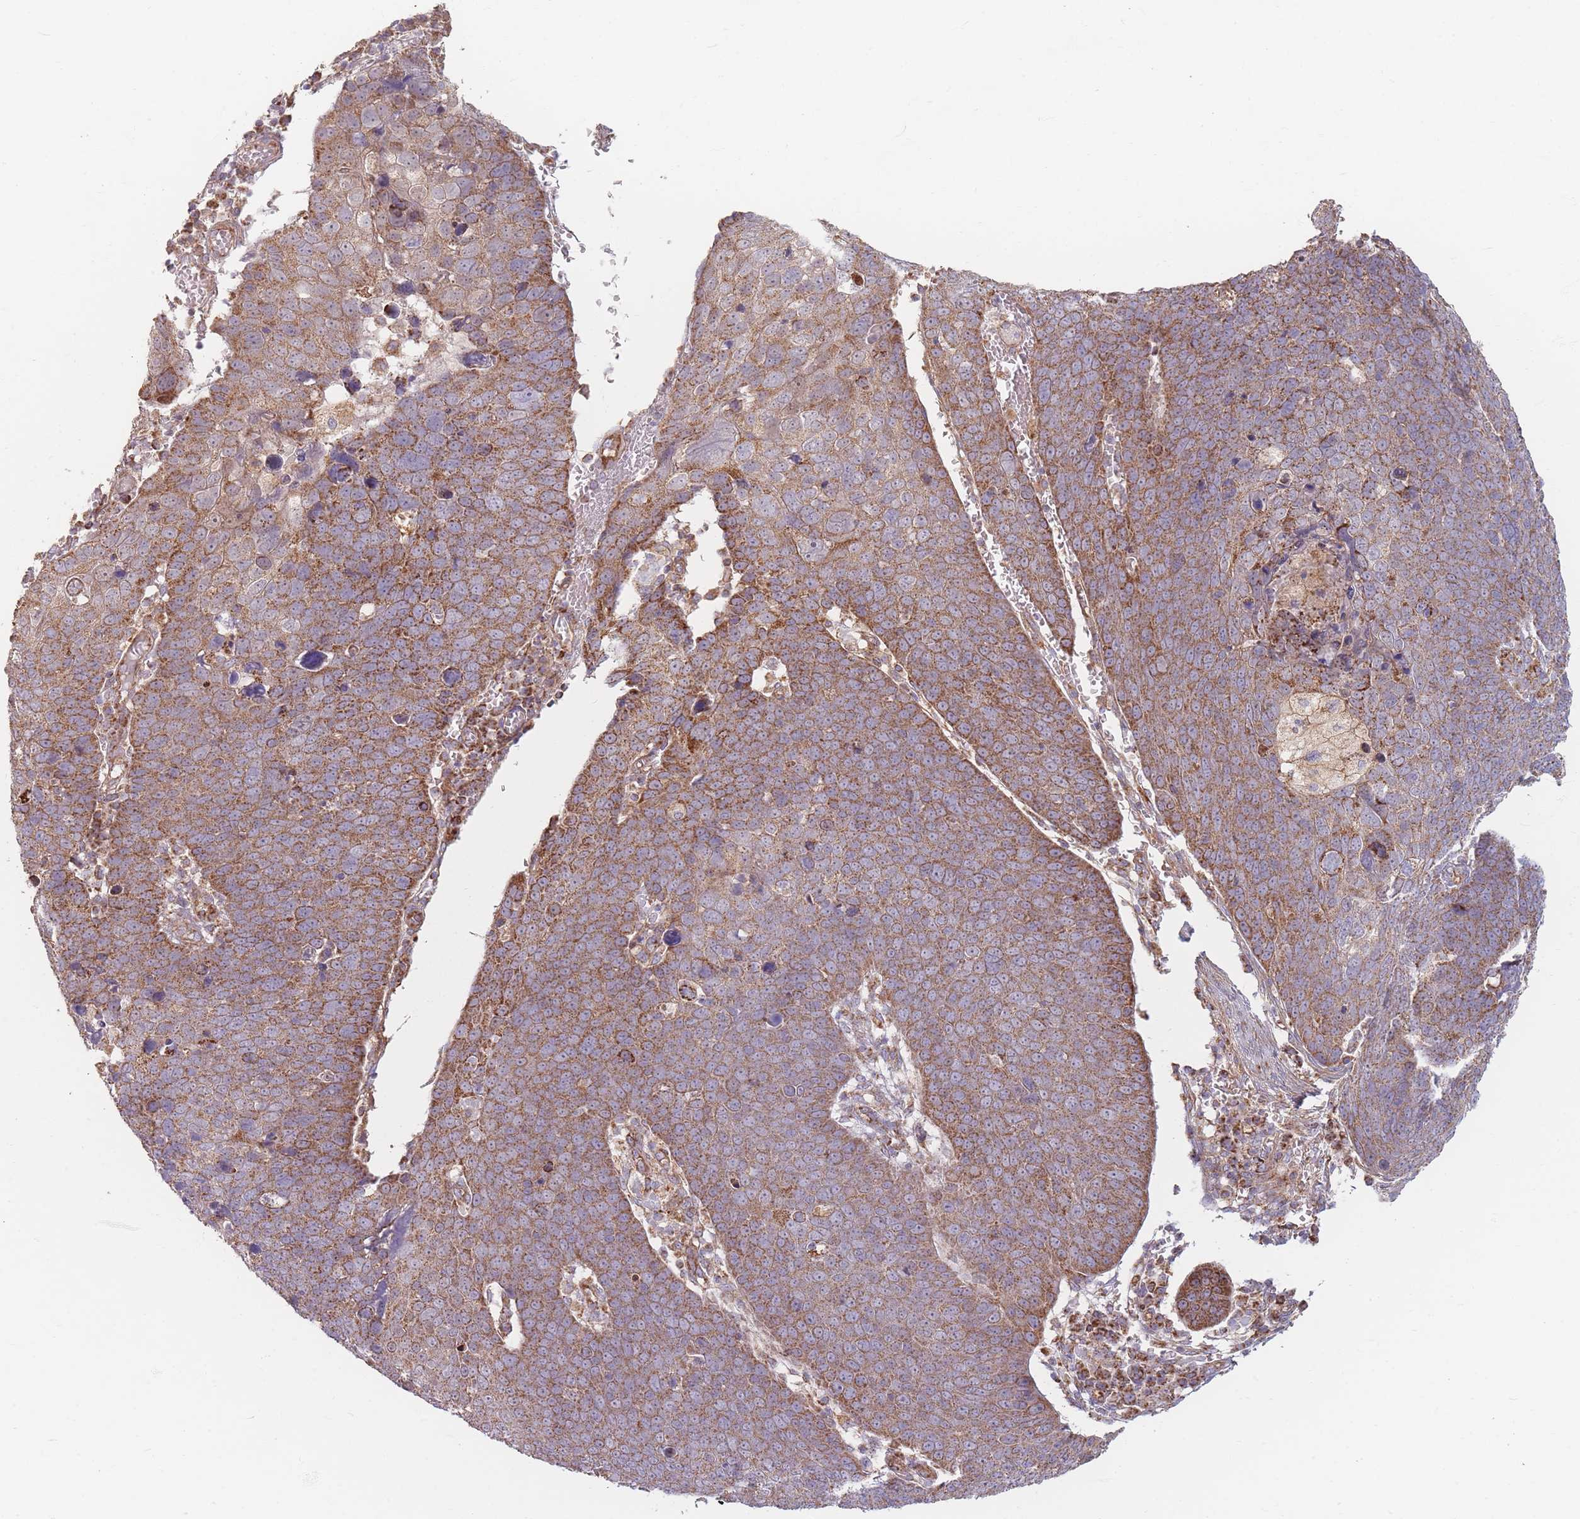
{"staining": {"intensity": "moderate", "quantity": ">75%", "location": "cytoplasmic/membranous"}, "tissue": "skin cancer", "cell_type": "Tumor cells", "image_type": "cancer", "snomed": [{"axis": "morphology", "description": "Squamous cell carcinoma, NOS"}, {"axis": "topography", "description": "Skin"}], "caption": "Protein staining of skin cancer (squamous cell carcinoma) tissue demonstrates moderate cytoplasmic/membranous staining in about >75% of tumor cells.", "gene": "ESRP2", "patient": {"sex": "male", "age": 71}}